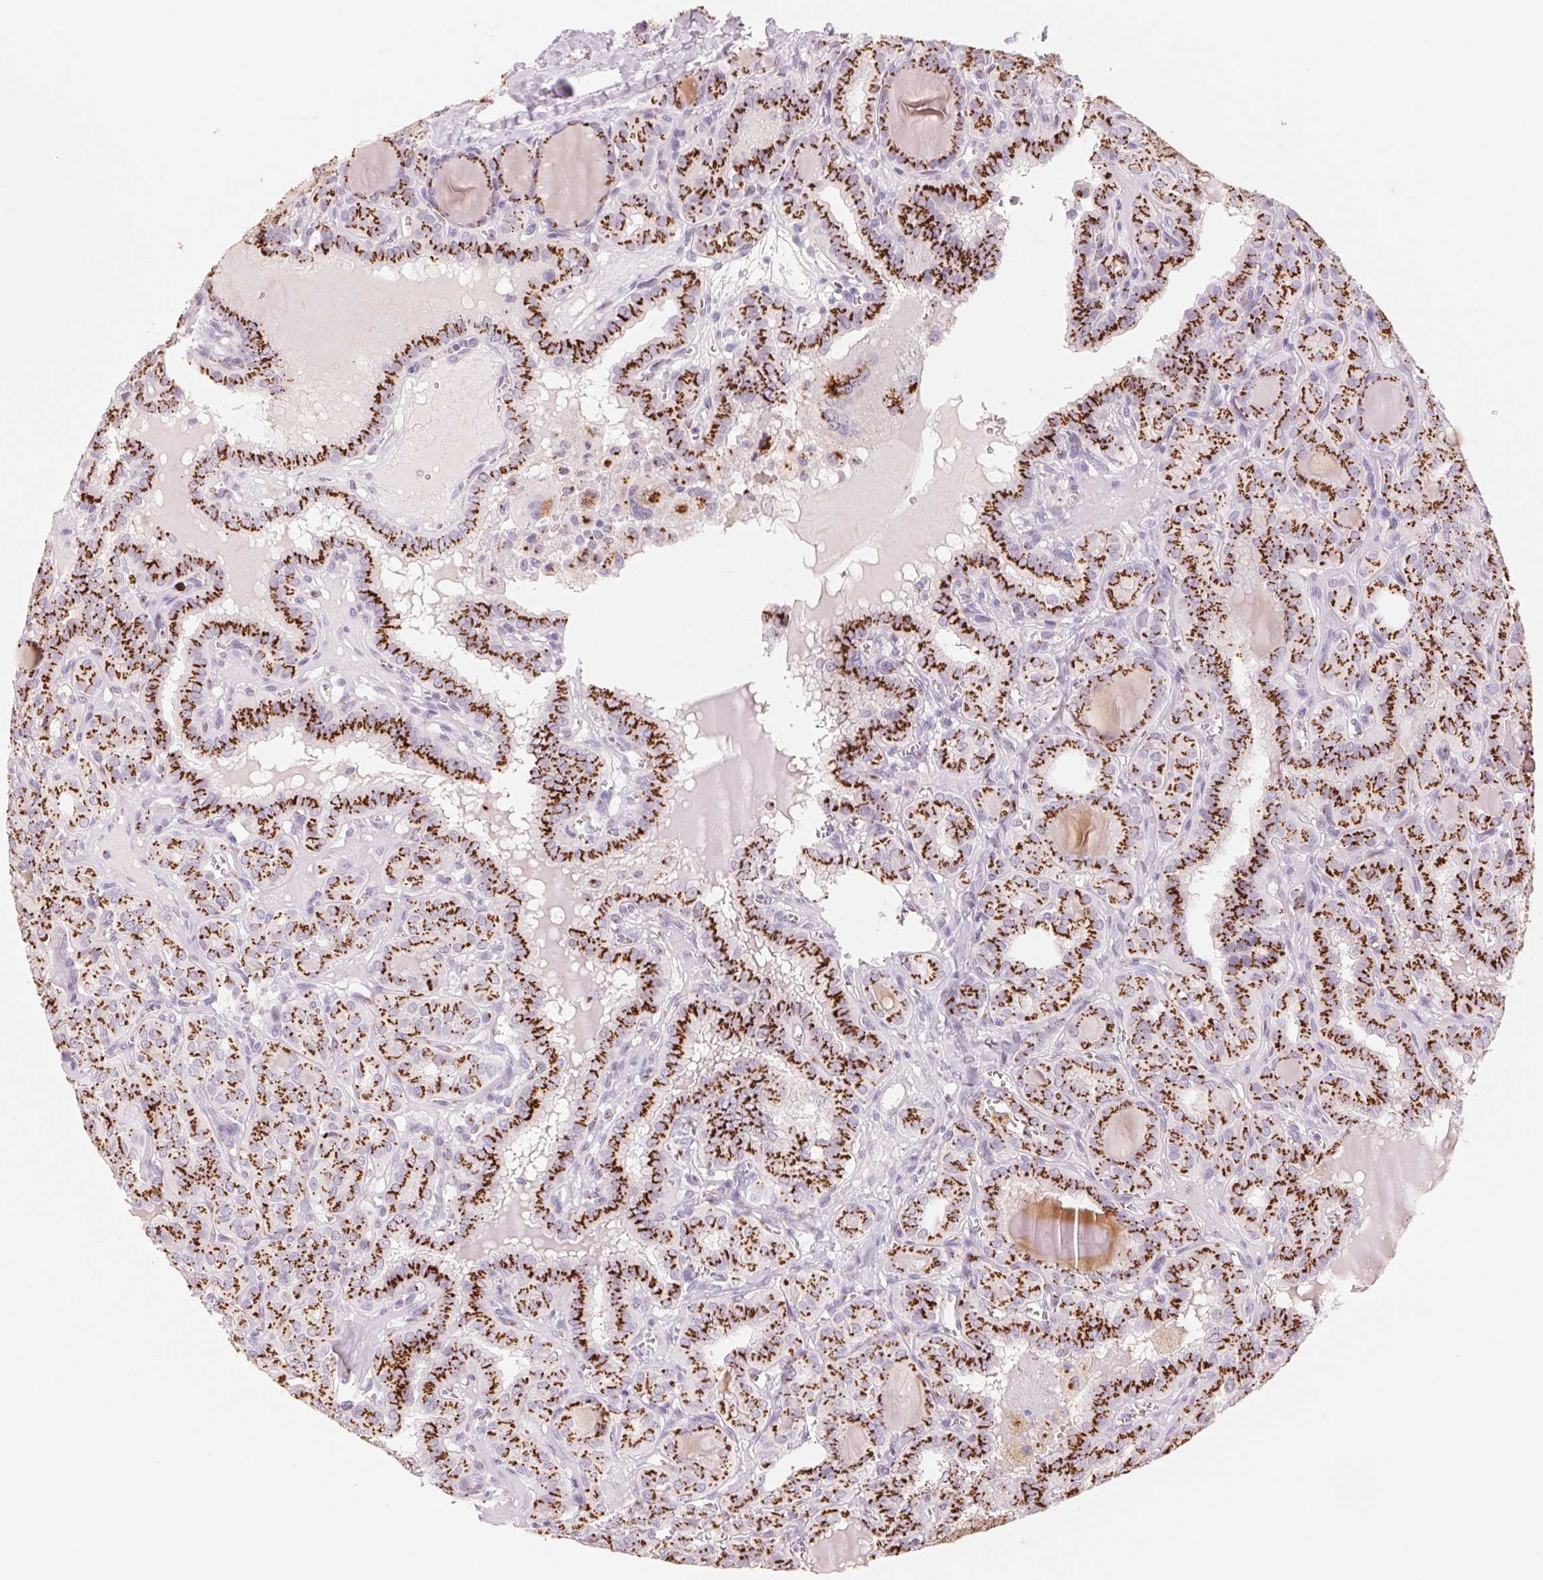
{"staining": {"intensity": "strong", "quantity": ">75%", "location": "cytoplasmic/membranous"}, "tissue": "thyroid cancer", "cell_type": "Tumor cells", "image_type": "cancer", "snomed": [{"axis": "morphology", "description": "Papillary adenocarcinoma, NOS"}, {"axis": "topography", "description": "Thyroid gland"}], "caption": "IHC image of neoplastic tissue: papillary adenocarcinoma (thyroid) stained using immunohistochemistry (IHC) demonstrates high levels of strong protein expression localized specifically in the cytoplasmic/membranous of tumor cells, appearing as a cytoplasmic/membranous brown color.", "gene": "GALNT7", "patient": {"sex": "female", "age": 41}}